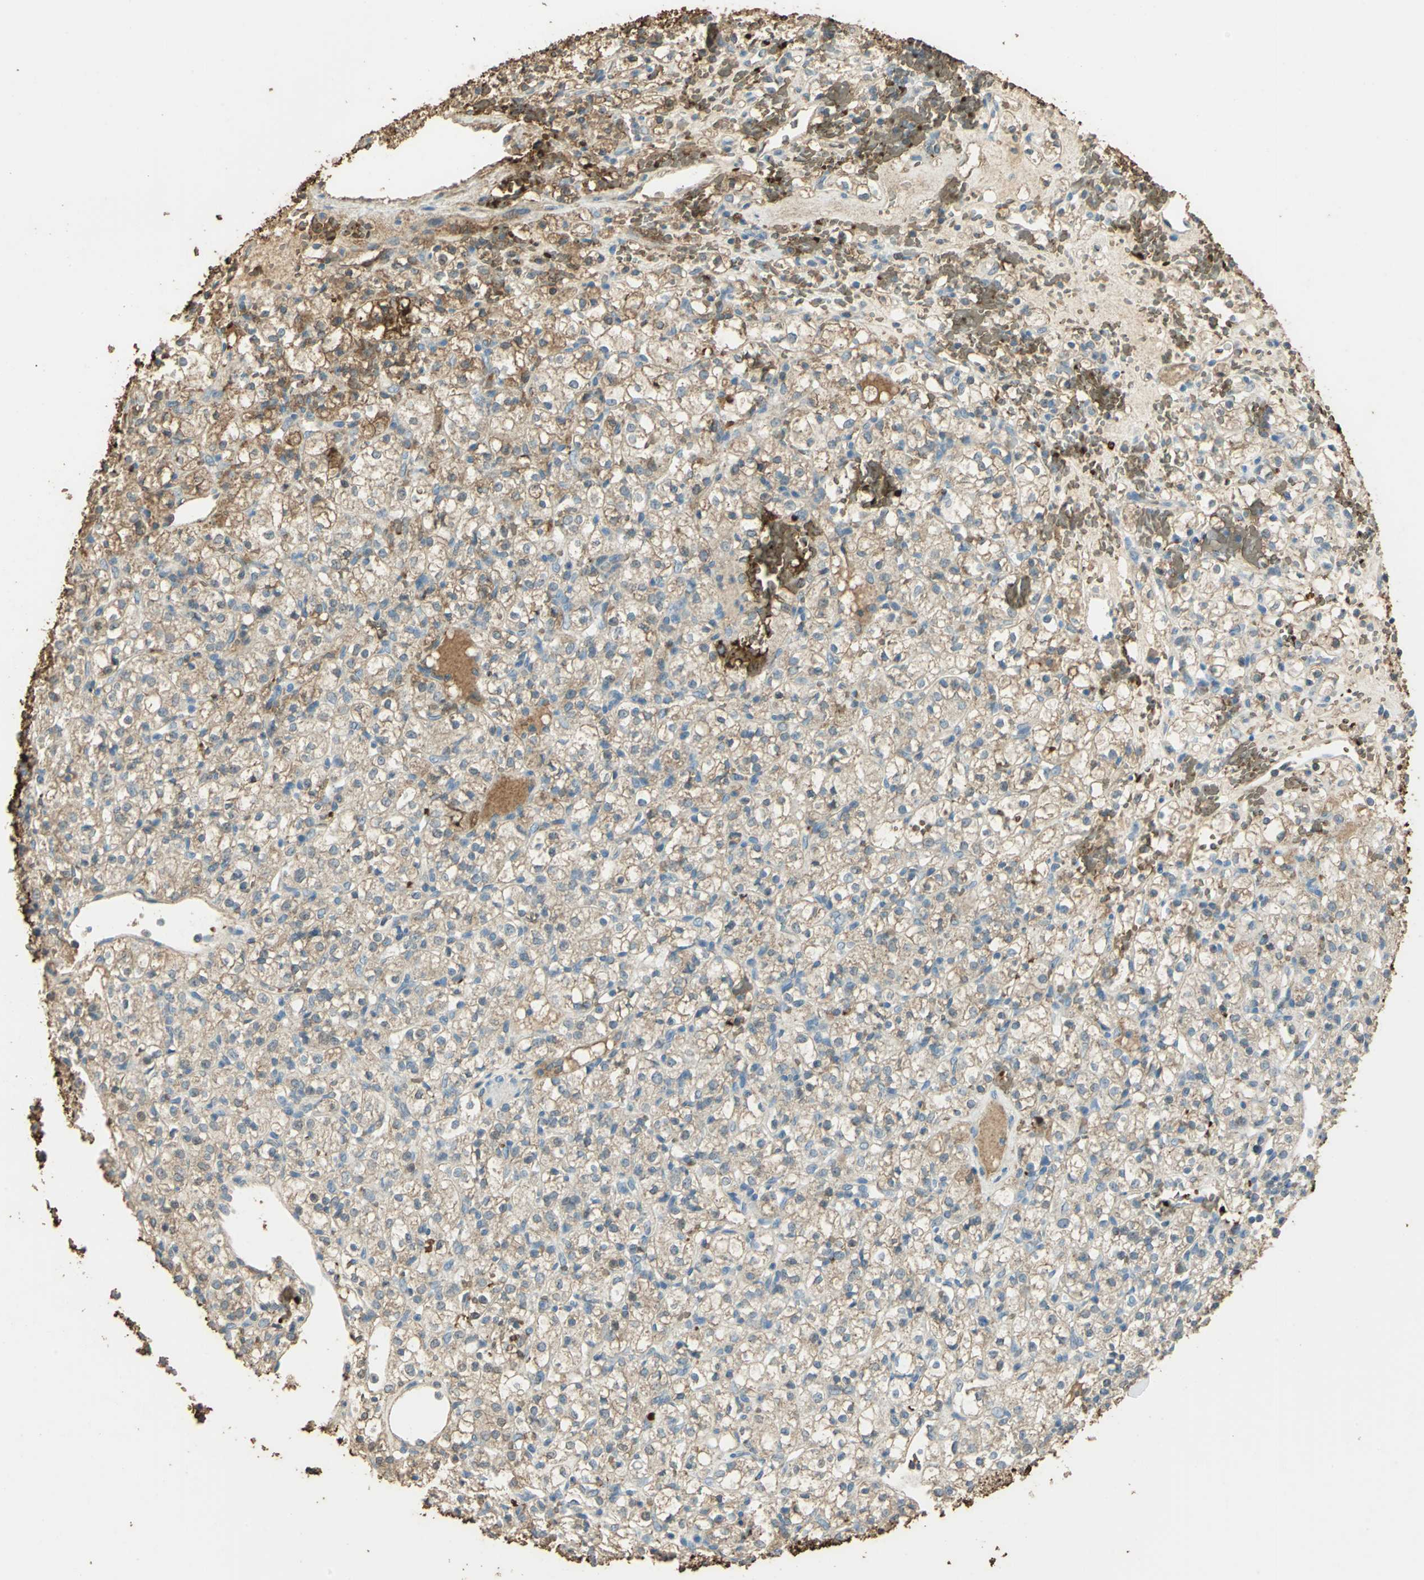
{"staining": {"intensity": "weak", "quantity": ">75%", "location": "cytoplasmic/membranous"}, "tissue": "renal cancer", "cell_type": "Tumor cells", "image_type": "cancer", "snomed": [{"axis": "morphology", "description": "Adenocarcinoma, NOS"}, {"axis": "topography", "description": "Kidney"}], "caption": "Weak cytoplasmic/membranous expression is appreciated in about >75% of tumor cells in renal cancer (adenocarcinoma).", "gene": "TRAPPC2", "patient": {"sex": "female", "age": 60}}